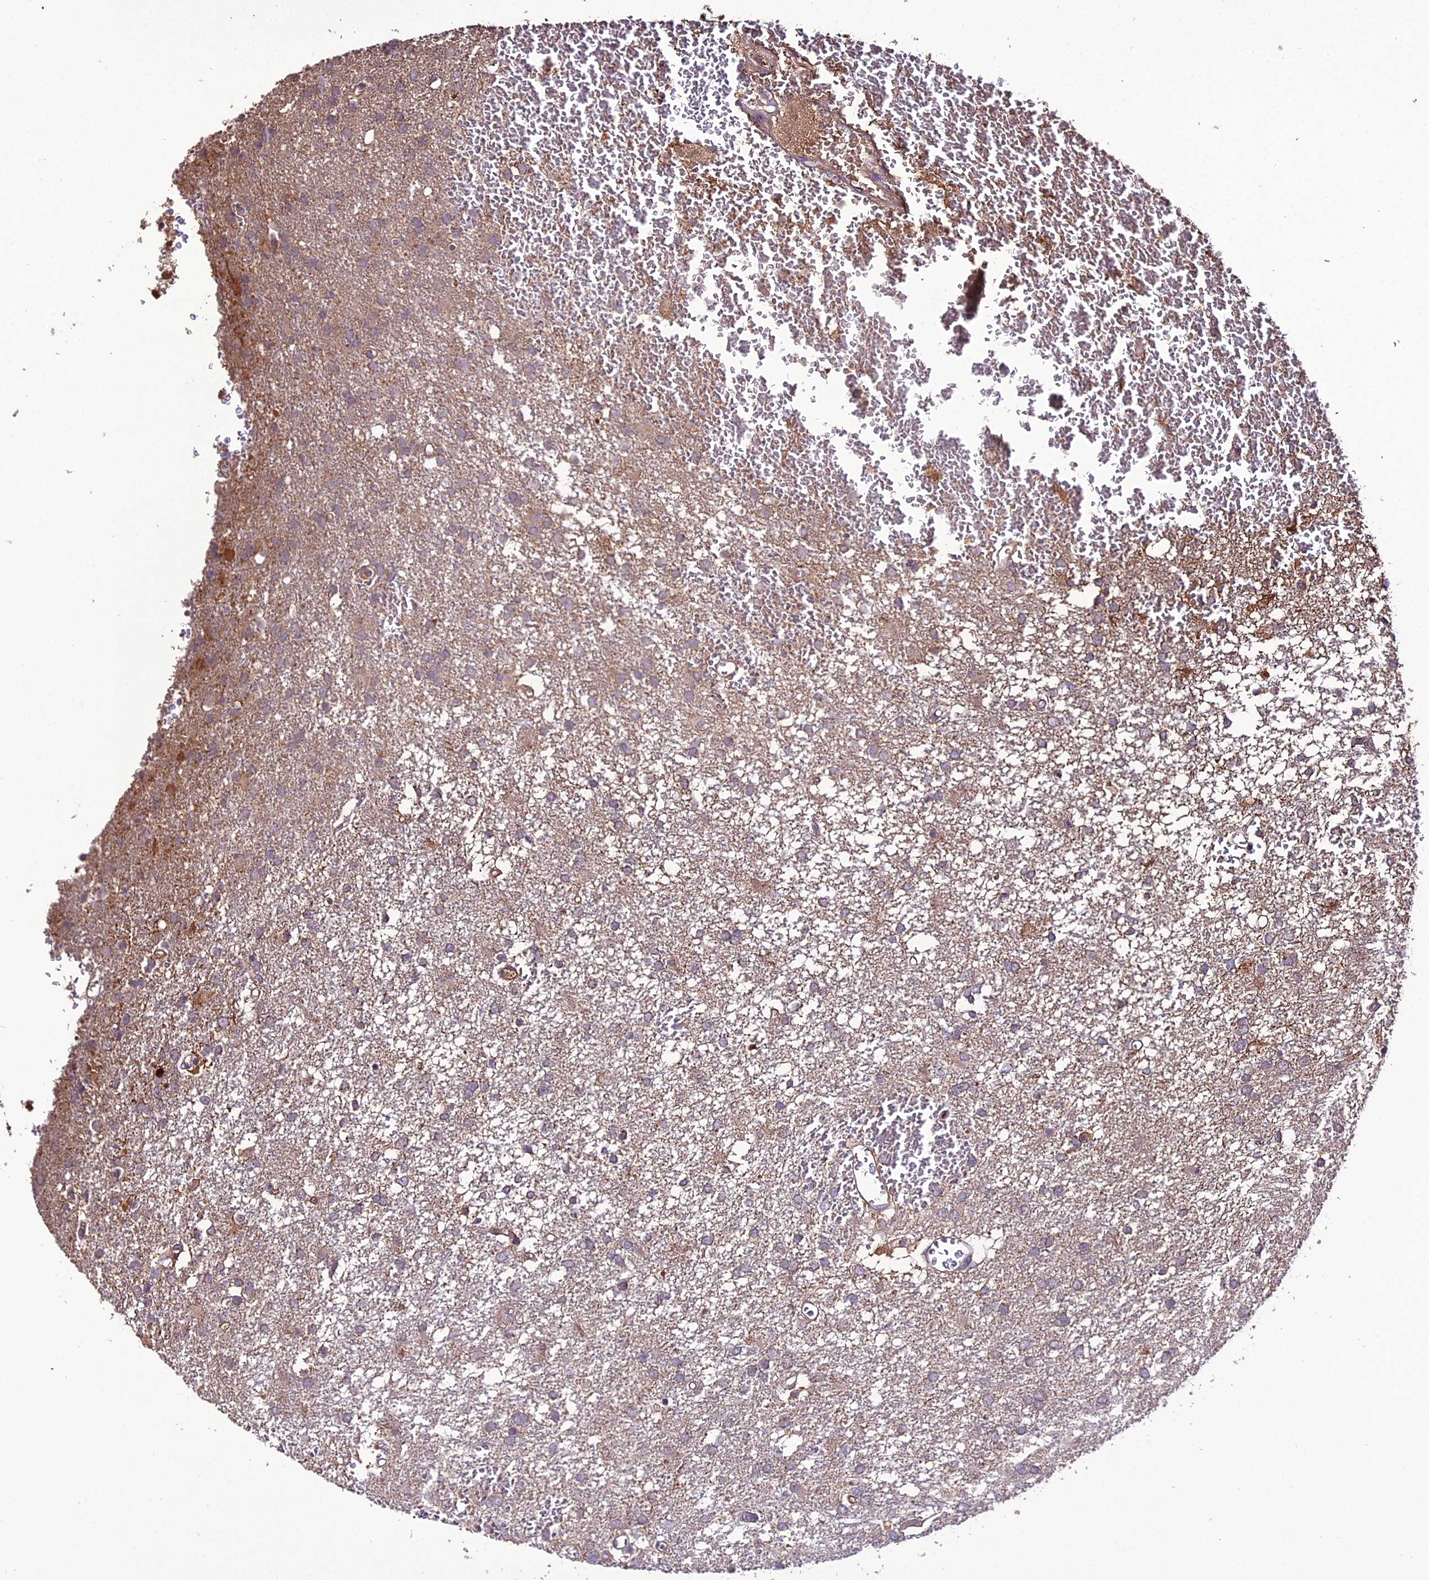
{"staining": {"intensity": "negative", "quantity": "none", "location": "none"}, "tissue": "glioma", "cell_type": "Tumor cells", "image_type": "cancer", "snomed": [{"axis": "morphology", "description": "Glioma, malignant, High grade"}, {"axis": "topography", "description": "Brain"}], "caption": "The micrograph exhibits no significant staining in tumor cells of glioma.", "gene": "KCTD16", "patient": {"sex": "female", "age": 74}}